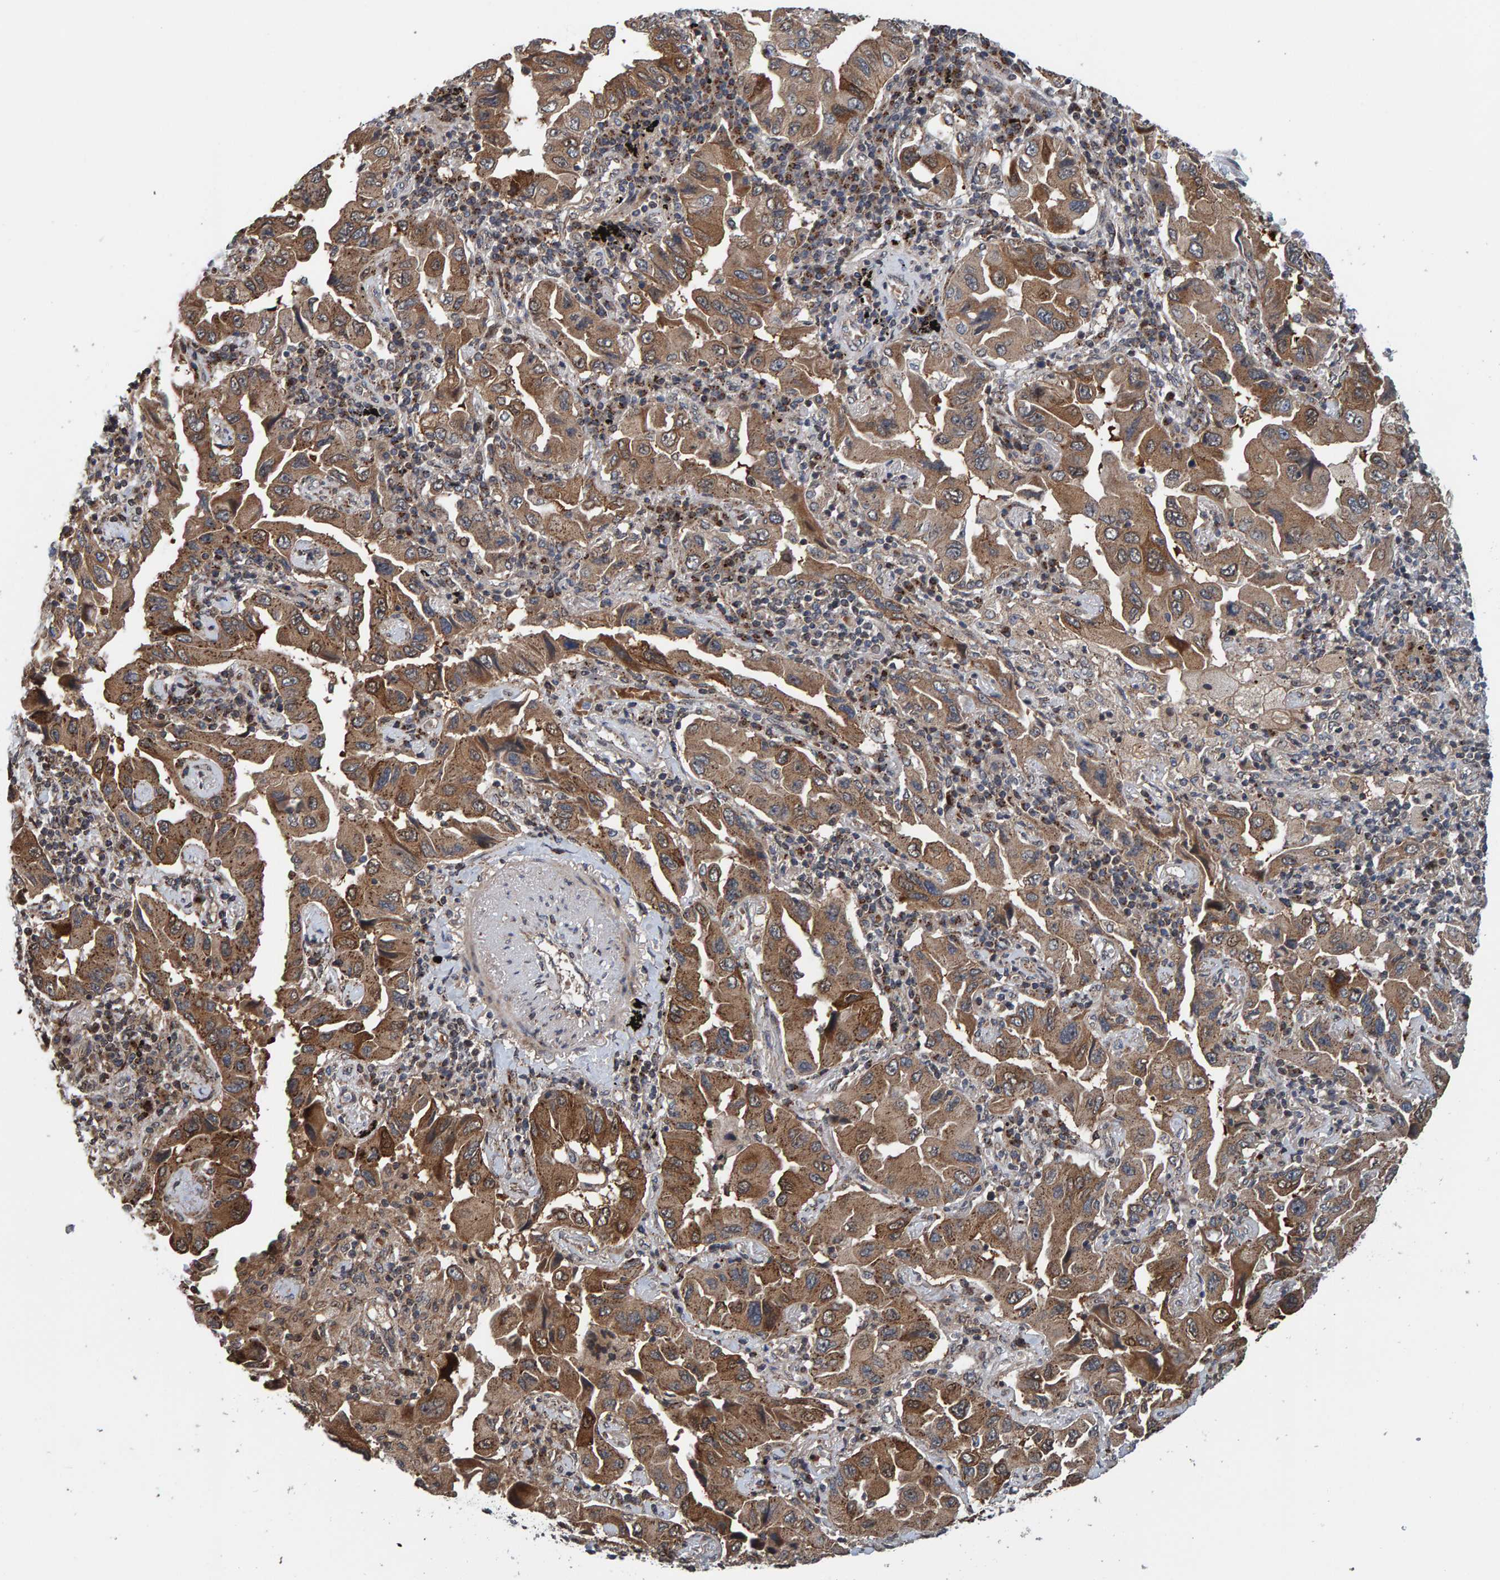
{"staining": {"intensity": "moderate", "quantity": ">75%", "location": "cytoplasmic/membranous"}, "tissue": "lung cancer", "cell_type": "Tumor cells", "image_type": "cancer", "snomed": [{"axis": "morphology", "description": "Adenocarcinoma, NOS"}, {"axis": "topography", "description": "Lung"}], "caption": "An image of lung cancer (adenocarcinoma) stained for a protein displays moderate cytoplasmic/membranous brown staining in tumor cells.", "gene": "CCDC25", "patient": {"sex": "female", "age": 65}}